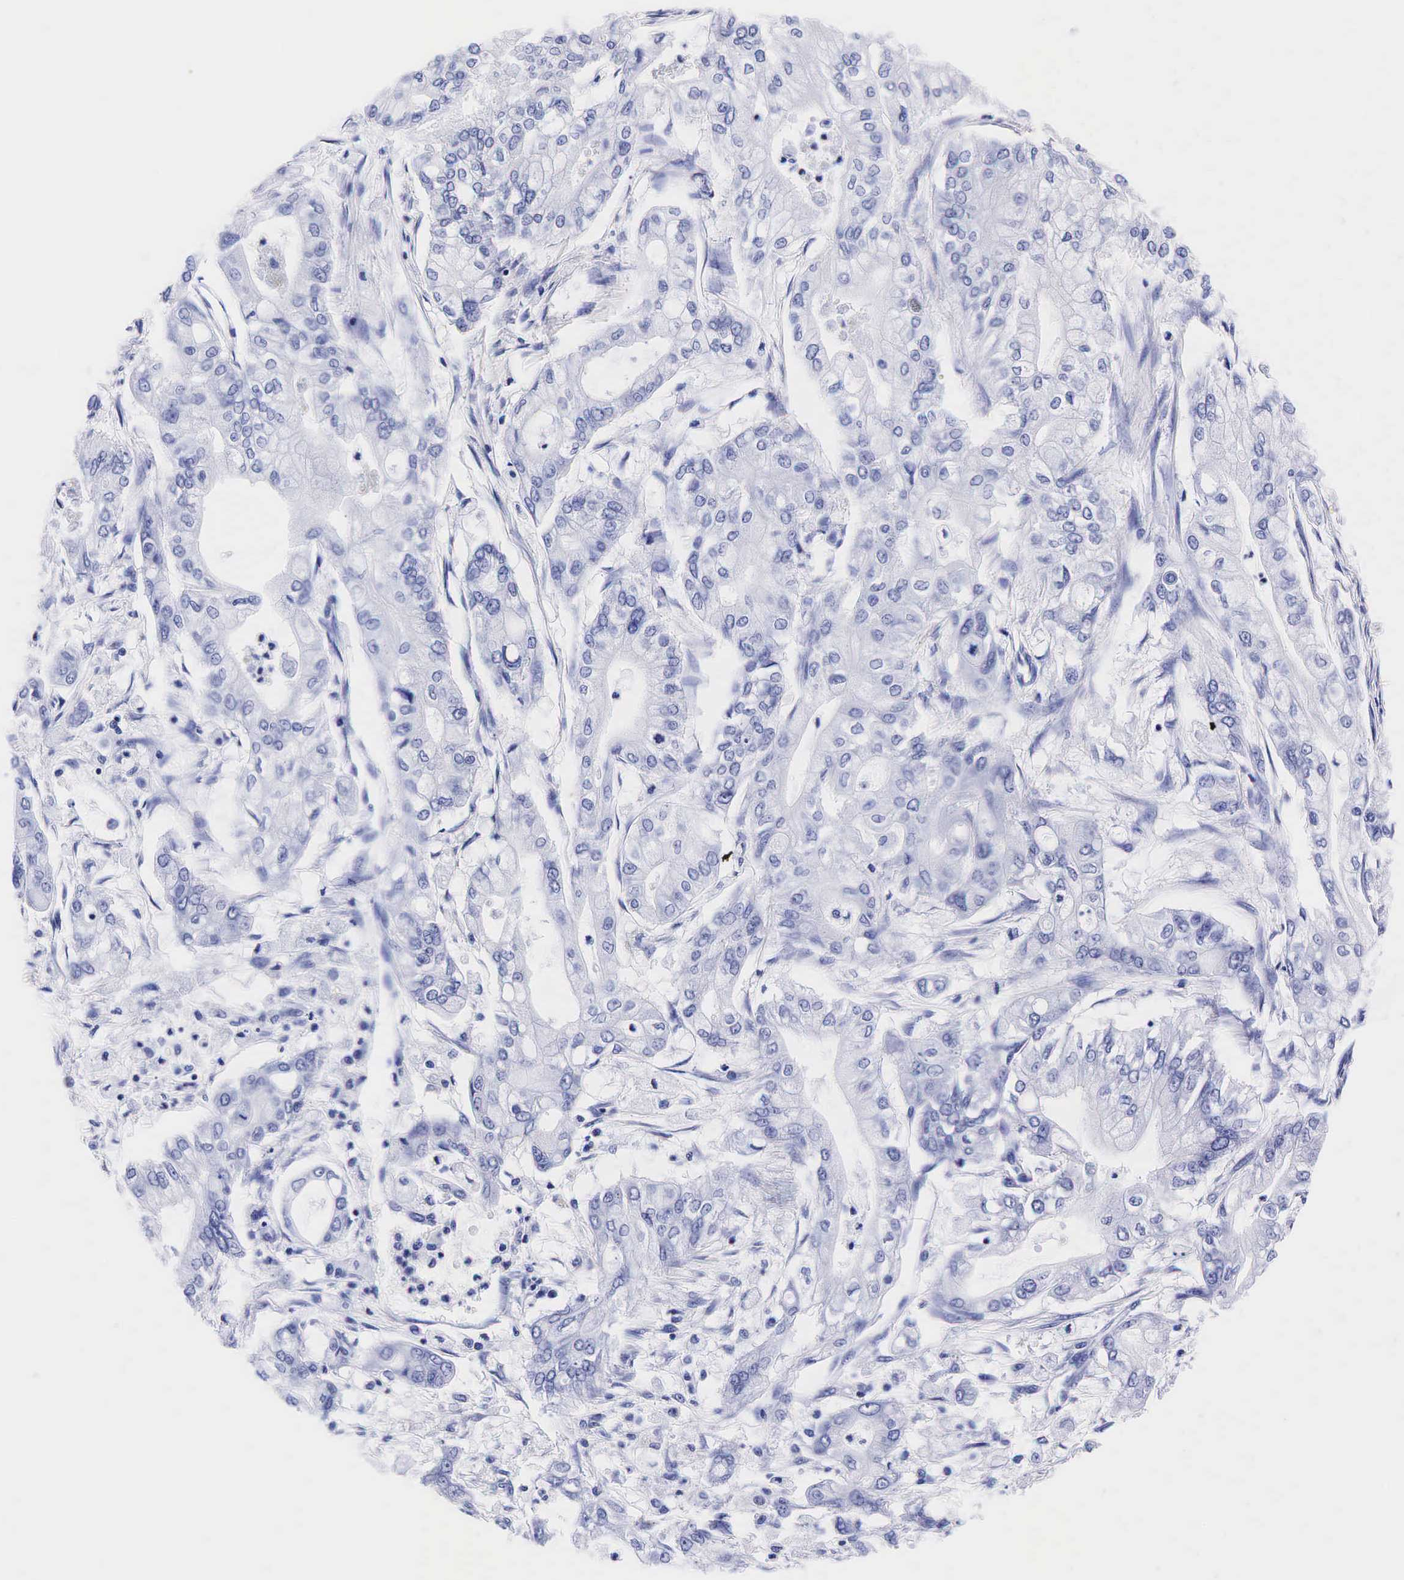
{"staining": {"intensity": "negative", "quantity": "none", "location": "none"}, "tissue": "pancreatic cancer", "cell_type": "Tumor cells", "image_type": "cancer", "snomed": [{"axis": "morphology", "description": "Adenocarcinoma, NOS"}, {"axis": "topography", "description": "Pancreas"}], "caption": "Human pancreatic cancer stained for a protein using immunohistochemistry (IHC) exhibits no staining in tumor cells.", "gene": "TG", "patient": {"sex": "male", "age": 79}}